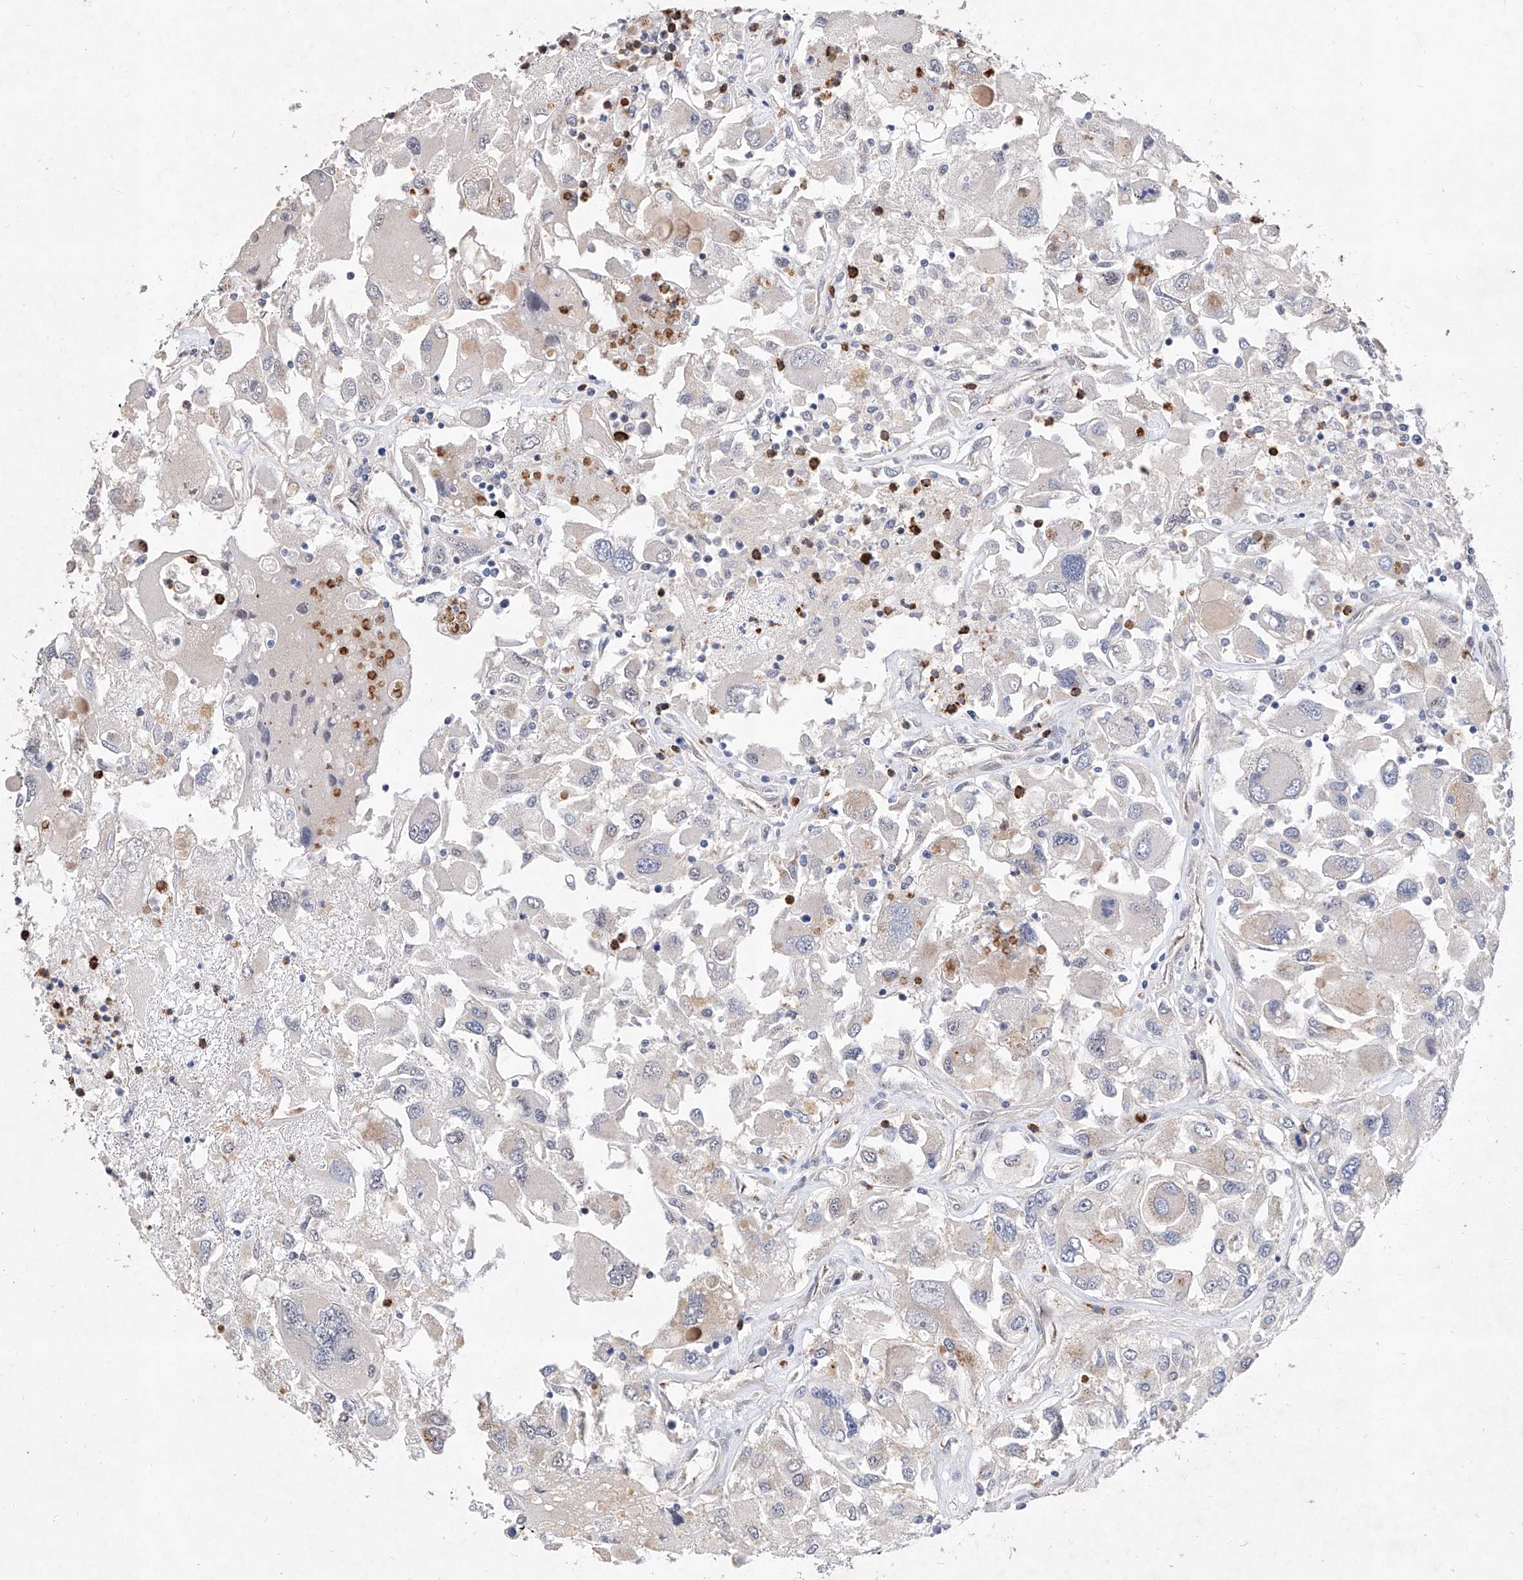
{"staining": {"intensity": "negative", "quantity": "none", "location": "none"}, "tissue": "renal cancer", "cell_type": "Tumor cells", "image_type": "cancer", "snomed": [{"axis": "morphology", "description": "Adenocarcinoma, NOS"}, {"axis": "topography", "description": "Kidney"}], "caption": "Immunohistochemistry (IHC) micrograph of renal cancer (adenocarcinoma) stained for a protein (brown), which displays no positivity in tumor cells.", "gene": "MFSD4B", "patient": {"sex": "female", "age": 52}}